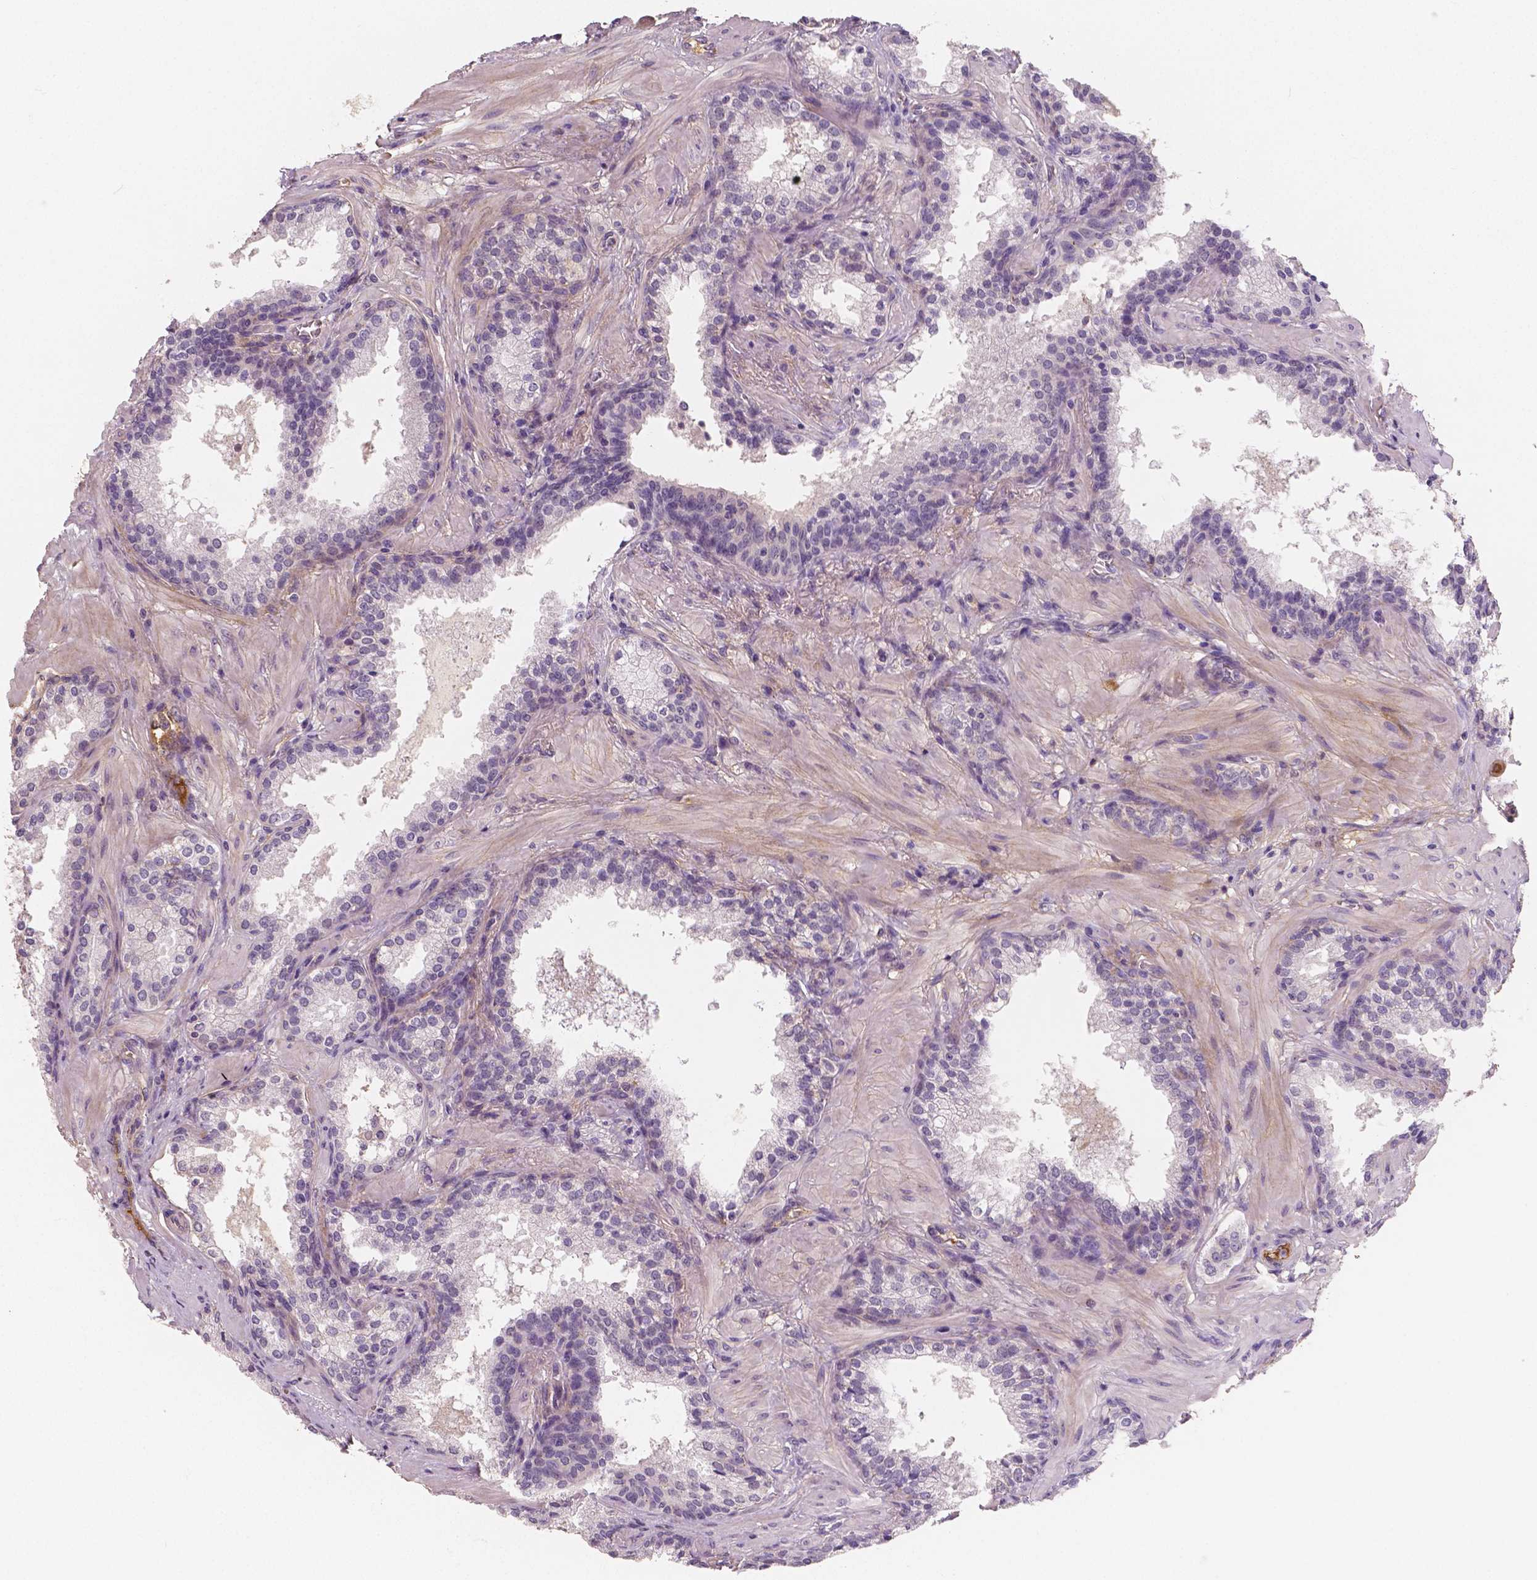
{"staining": {"intensity": "negative", "quantity": "none", "location": "none"}, "tissue": "prostate cancer", "cell_type": "Tumor cells", "image_type": "cancer", "snomed": [{"axis": "morphology", "description": "Adenocarcinoma, Low grade"}, {"axis": "topography", "description": "Prostate"}], "caption": "The histopathology image shows no significant expression in tumor cells of prostate adenocarcinoma (low-grade).", "gene": "APOA4", "patient": {"sex": "male", "age": 56}}